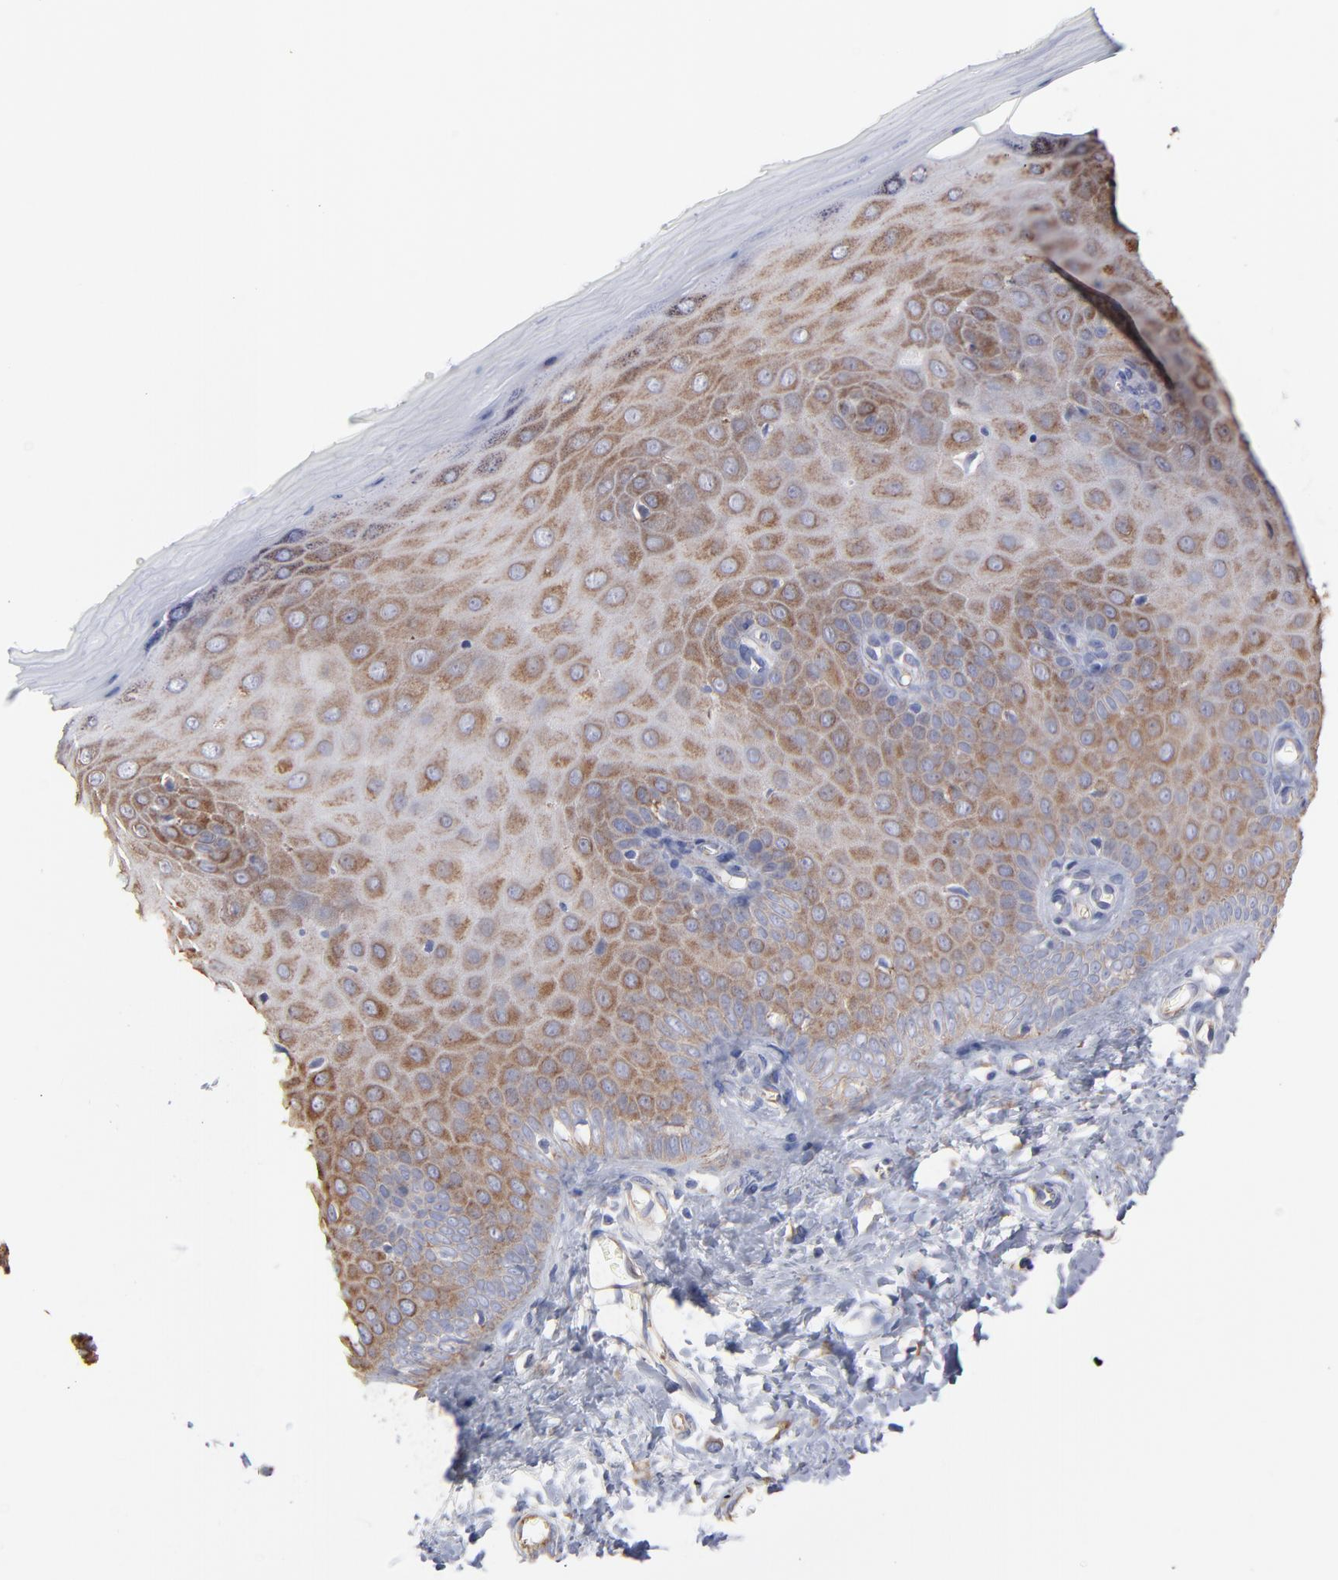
{"staining": {"intensity": "moderate", "quantity": ">75%", "location": "cytoplasmic/membranous"}, "tissue": "cervix", "cell_type": "Glandular cells", "image_type": "normal", "snomed": [{"axis": "morphology", "description": "Normal tissue, NOS"}, {"axis": "topography", "description": "Cervix"}], "caption": "Cervix stained with a brown dye exhibits moderate cytoplasmic/membranous positive positivity in about >75% of glandular cells.", "gene": "RPL3", "patient": {"sex": "female", "age": 55}}